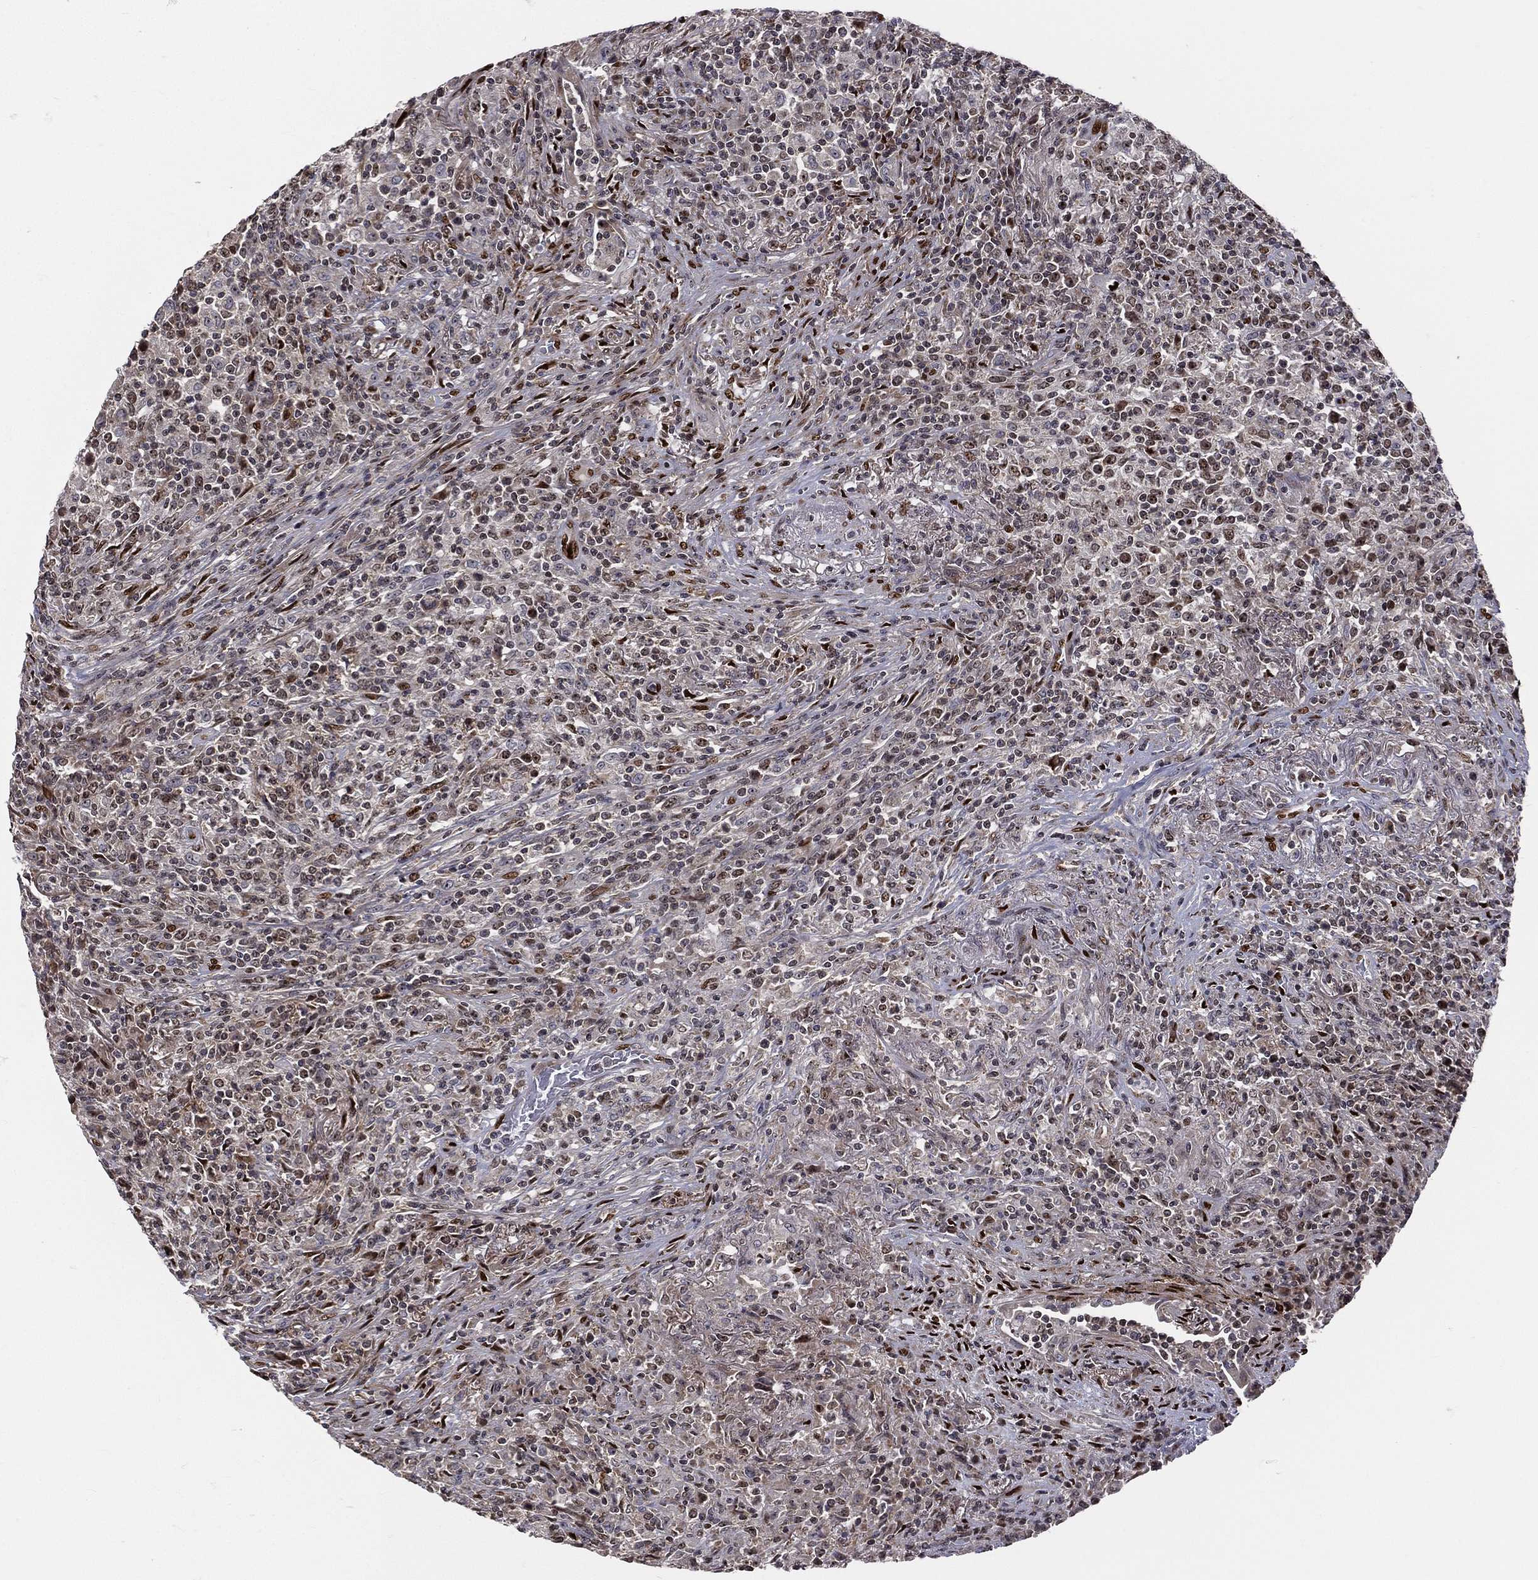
{"staining": {"intensity": "weak", "quantity": "<25%", "location": "nuclear"}, "tissue": "lymphoma", "cell_type": "Tumor cells", "image_type": "cancer", "snomed": [{"axis": "morphology", "description": "Malignant lymphoma, non-Hodgkin's type, High grade"}, {"axis": "topography", "description": "Lung"}], "caption": "Immunohistochemical staining of human high-grade malignant lymphoma, non-Hodgkin's type exhibits no significant staining in tumor cells.", "gene": "ZEB1", "patient": {"sex": "male", "age": 79}}